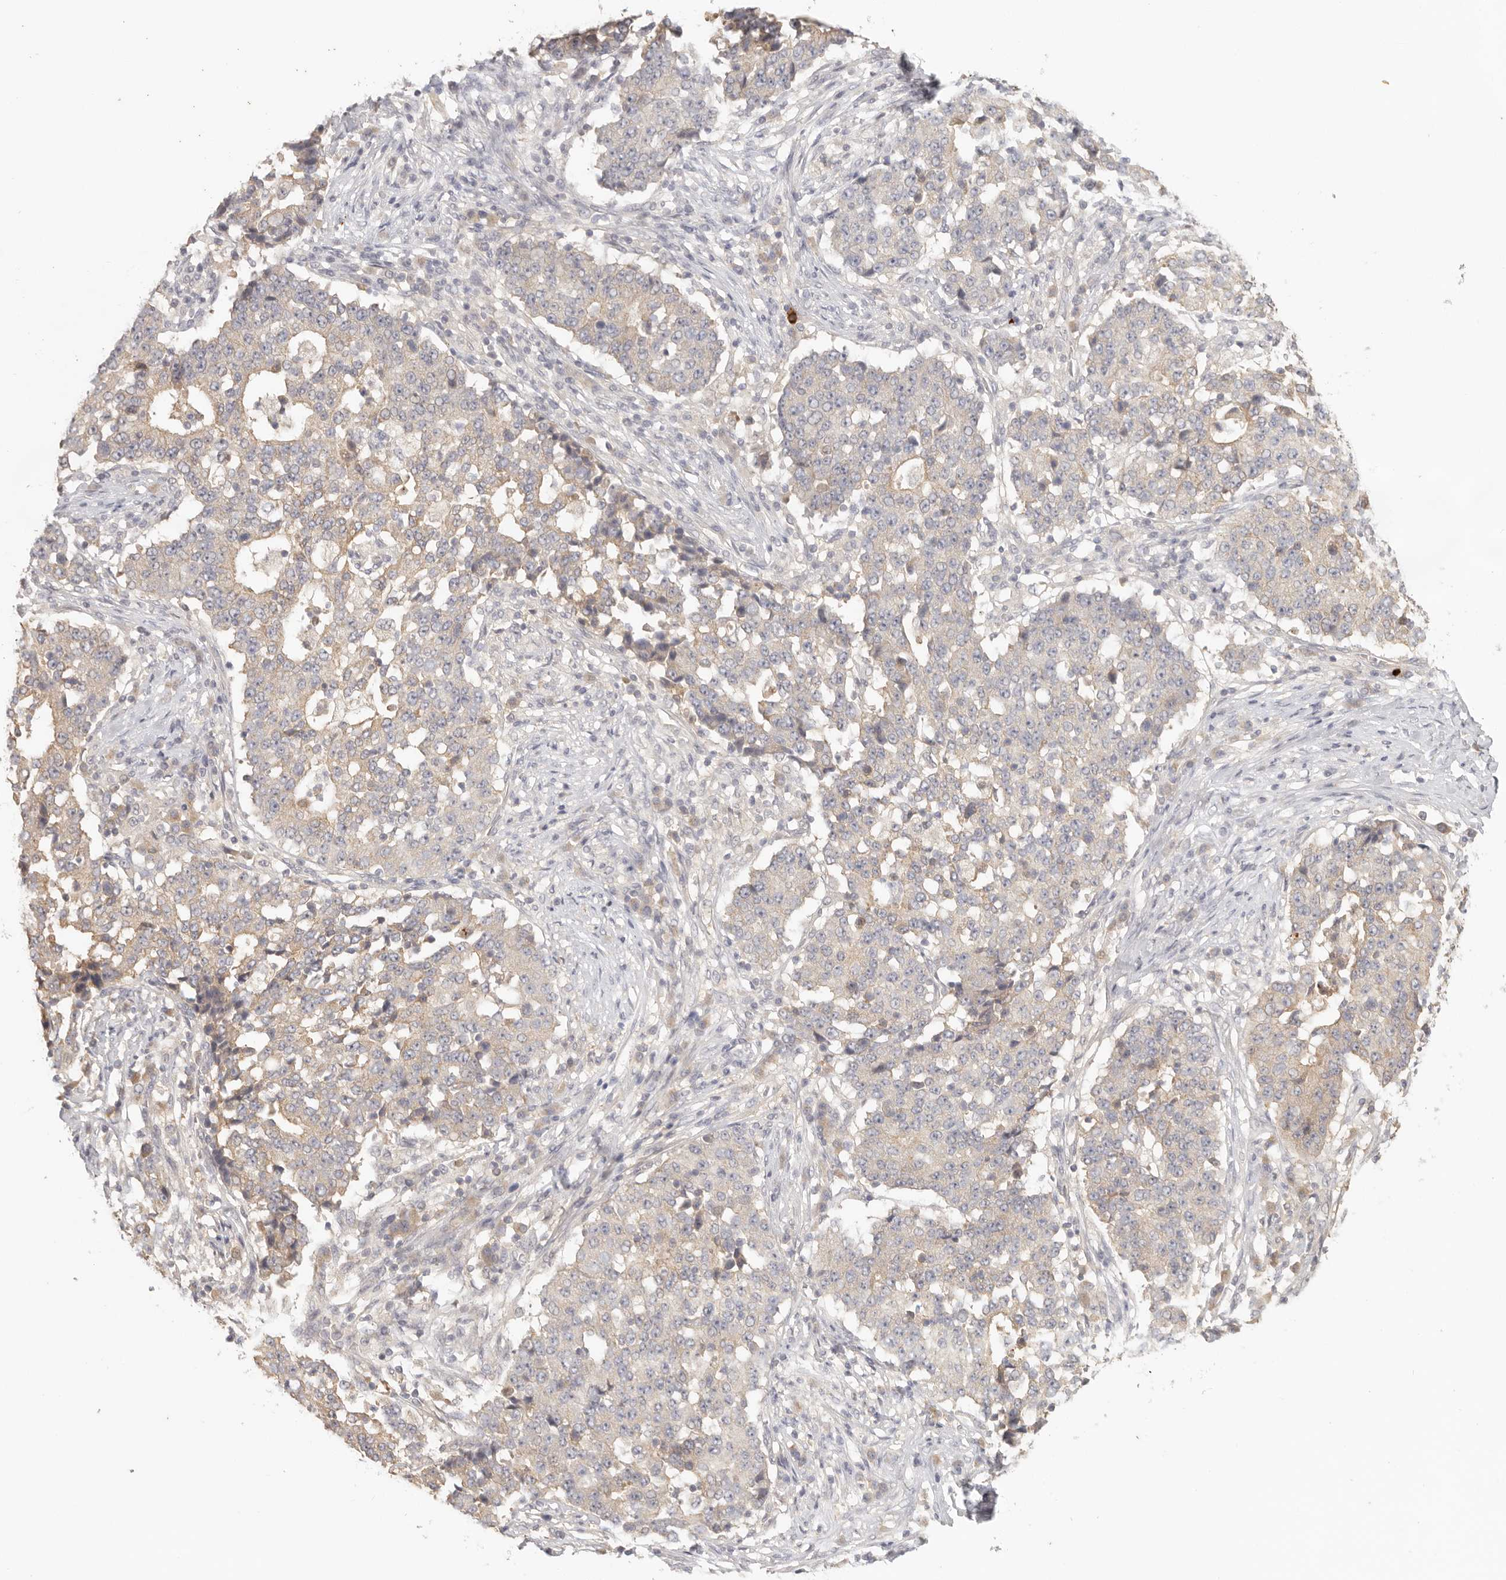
{"staining": {"intensity": "weak", "quantity": "25%-75%", "location": "cytoplasmic/membranous"}, "tissue": "stomach cancer", "cell_type": "Tumor cells", "image_type": "cancer", "snomed": [{"axis": "morphology", "description": "Adenocarcinoma, NOS"}, {"axis": "topography", "description": "Stomach"}], "caption": "This photomicrograph exhibits IHC staining of human stomach adenocarcinoma, with low weak cytoplasmic/membranous staining in approximately 25%-75% of tumor cells.", "gene": "AHDC1", "patient": {"sex": "male", "age": 59}}